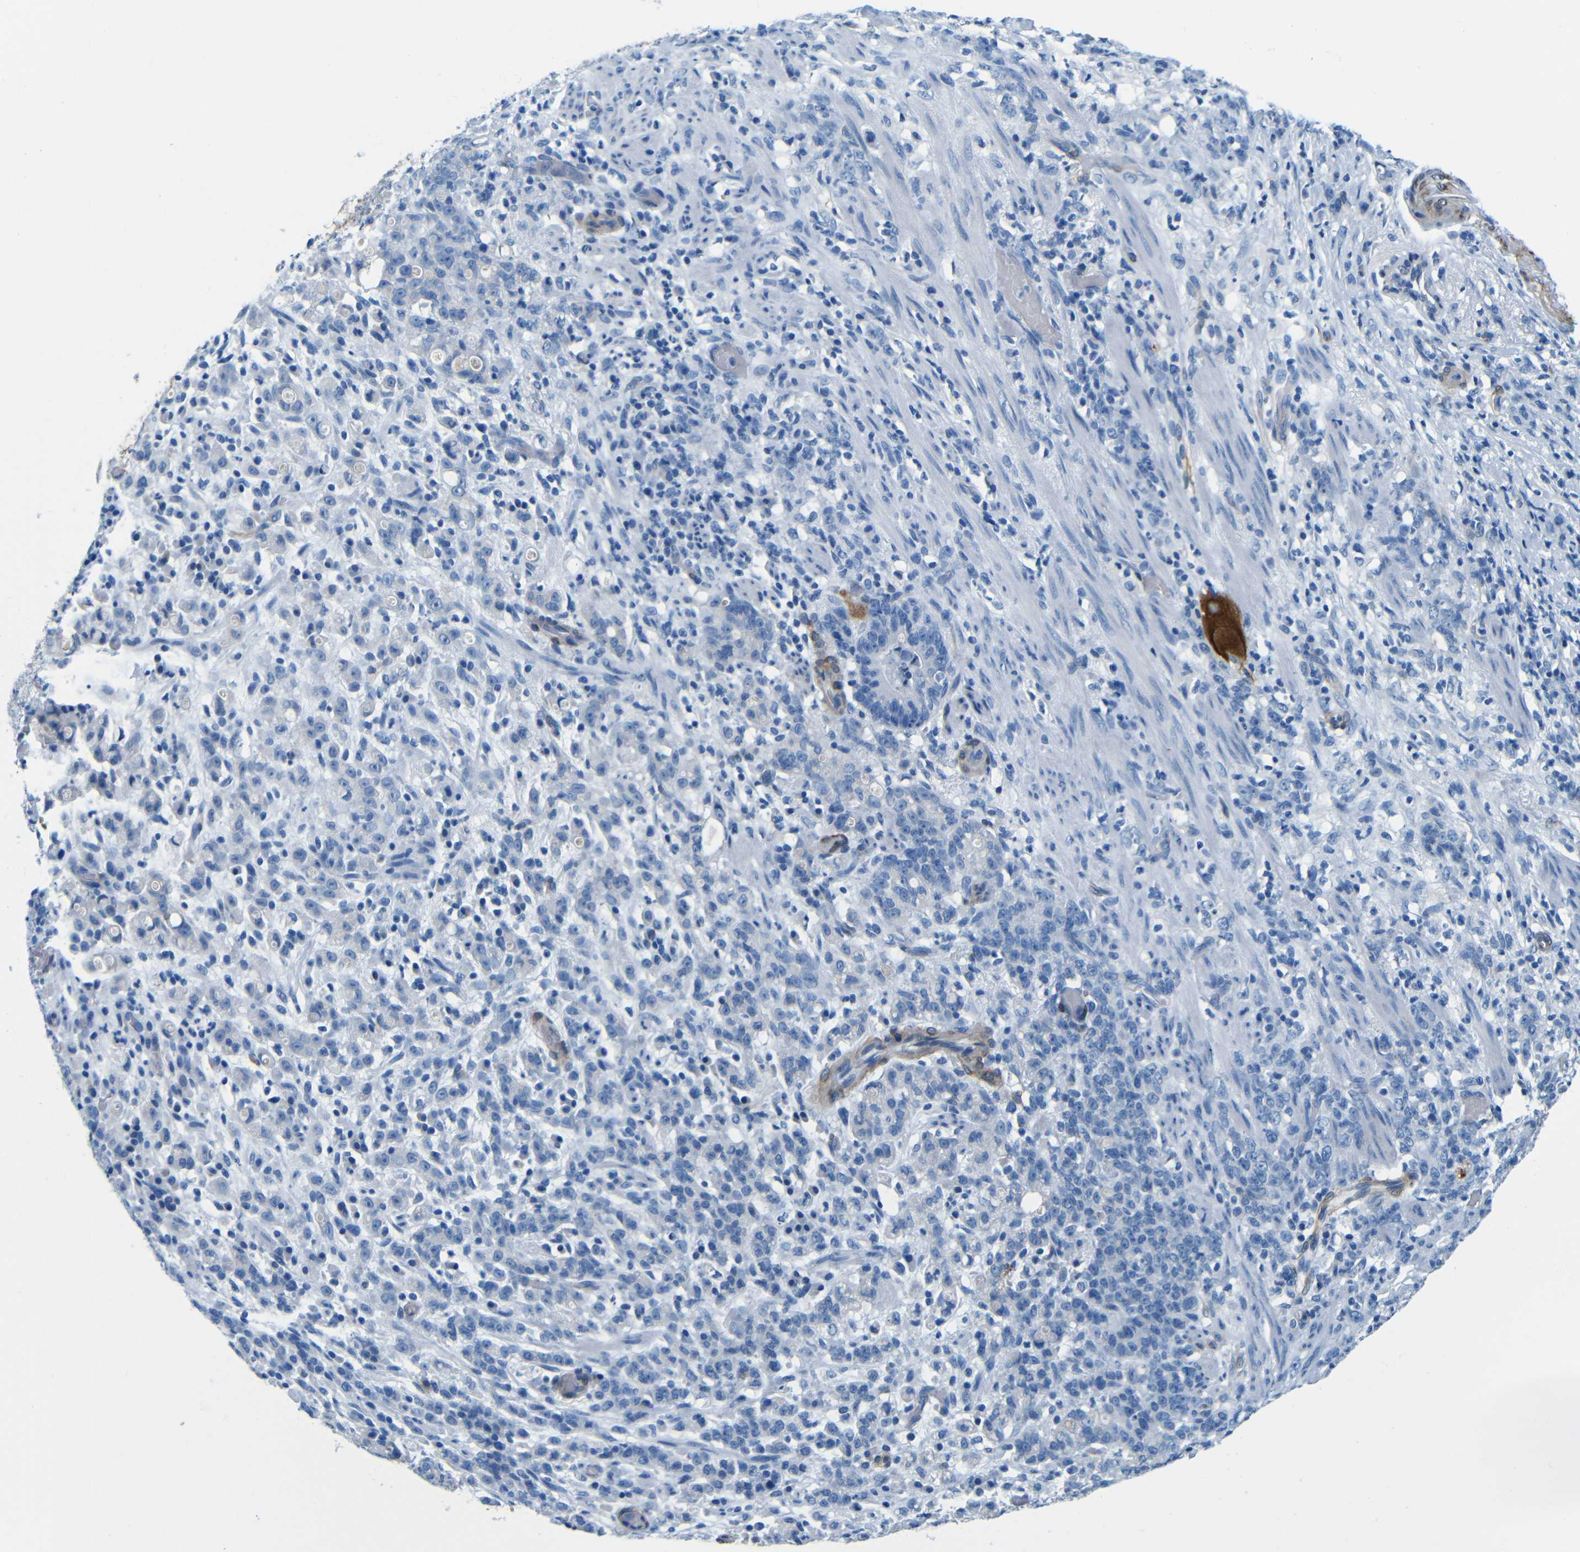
{"staining": {"intensity": "negative", "quantity": "none", "location": "none"}, "tissue": "stomach cancer", "cell_type": "Tumor cells", "image_type": "cancer", "snomed": [{"axis": "morphology", "description": "Adenocarcinoma, NOS"}, {"axis": "topography", "description": "Stomach, lower"}], "caption": "DAB (3,3'-diaminobenzidine) immunohistochemical staining of stomach adenocarcinoma demonstrates no significant positivity in tumor cells. (Immunohistochemistry, brightfield microscopy, high magnification).", "gene": "MAP2", "patient": {"sex": "male", "age": 88}}